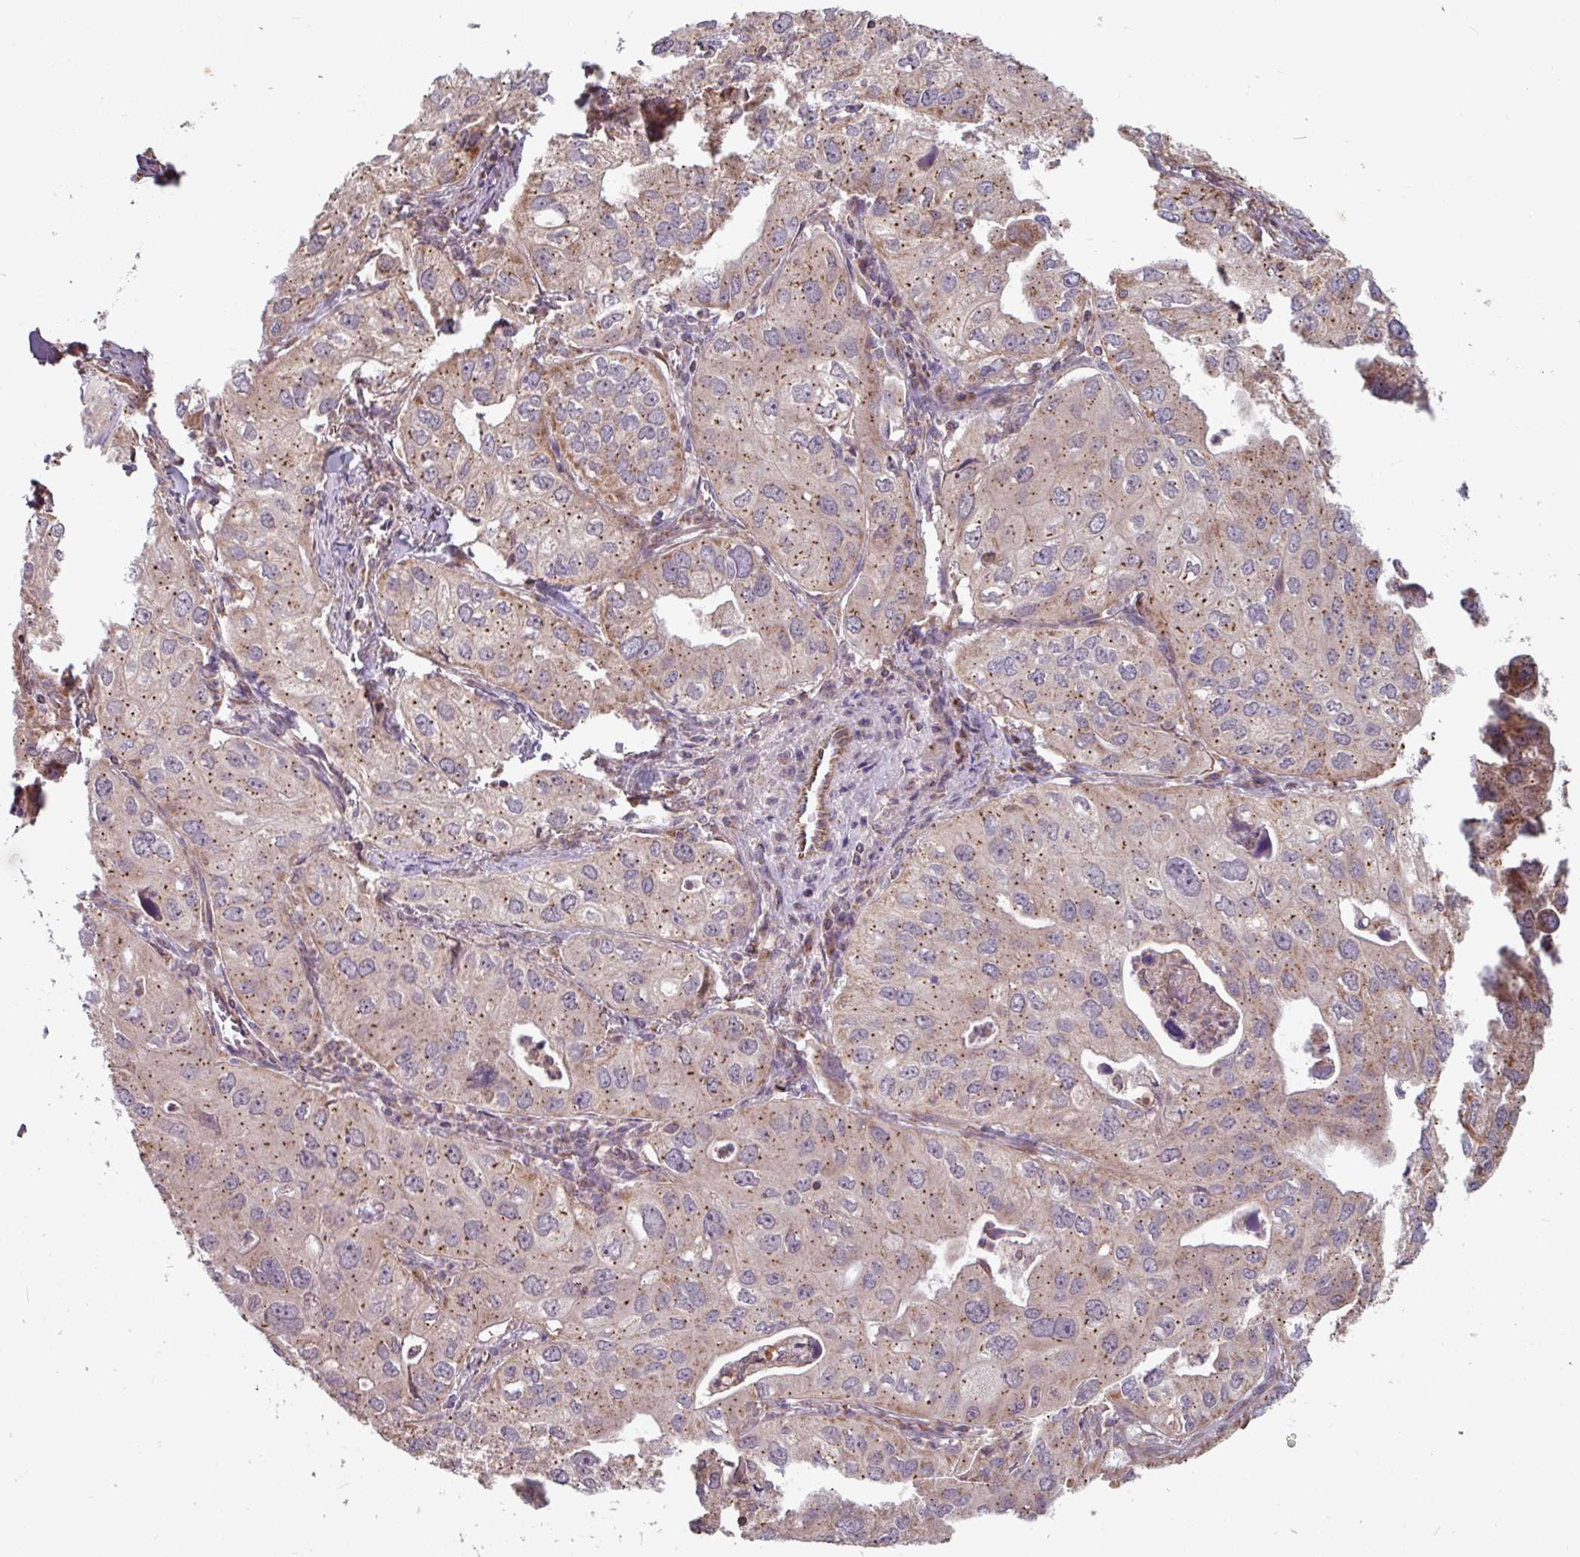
{"staining": {"intensity": "moderate", "quantity": "25%-75%", "location": "cytoplasmic/membranous"}, "tissue": "lung cancer", "cell_type": "Tumor cells", "image_type": "cancer", "snomed": [{"axis": "morphology", "description": "Adenocarcinoma, NOS"}, {"axis": "topography", "description": "Lung"}], "caption": "An image of human lung cancer (adenocarcinoma) stained for a protein displays moderate cytoplasmic/membranous brown staining in tumor cells. The staining was performed using DAB (3,3'-diaminobenzidine) to visualize the protein expression in brown, while the nuclei were stained in blue with hematoxylin (Magnification: 20x).", "gene": "COX7C", "patient": {"sex": "male", "age": 48}}